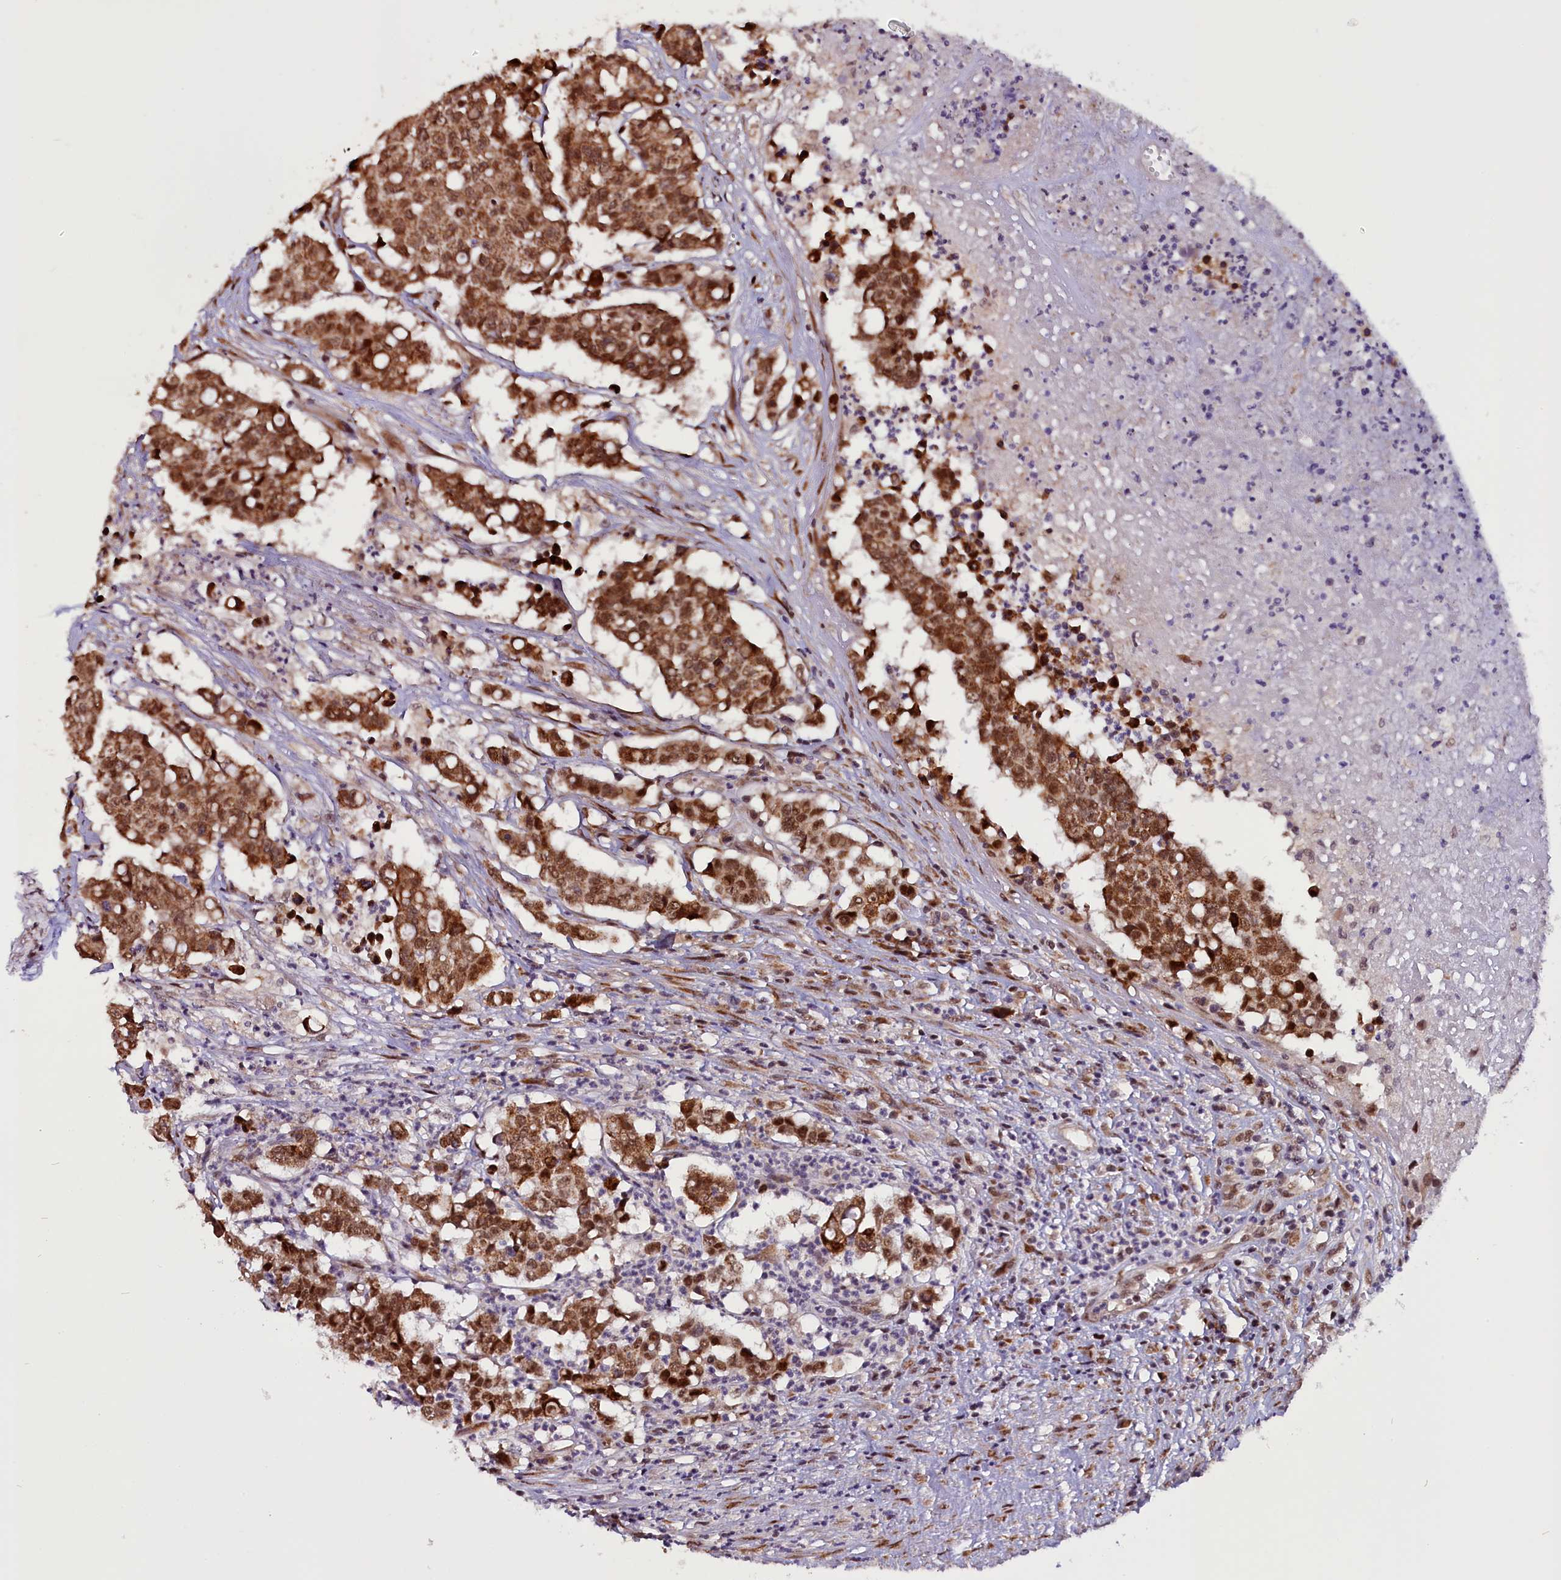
{"staining": {"intensity": "strong", "quantity": ">75%", "location": "cytoplasmic/membranous,nuclear"}, "tissue": "colorectal cancer", "cell_type": "Tumor cells", "image_type": "cancer", "snomed": [{"axis": "morphology", "description": "Adenocarcinoma, NOS"}, {"axis": "topography", "description": "Colon"}], "caption": "Tumor cells reveal strong cytoplasmic/membranous and nuclear positivity in about >75% of cells in colorectal adenocarcinoma.", "gene": "RPUSD2", "patient": {"sex": "male", "age": 51}}